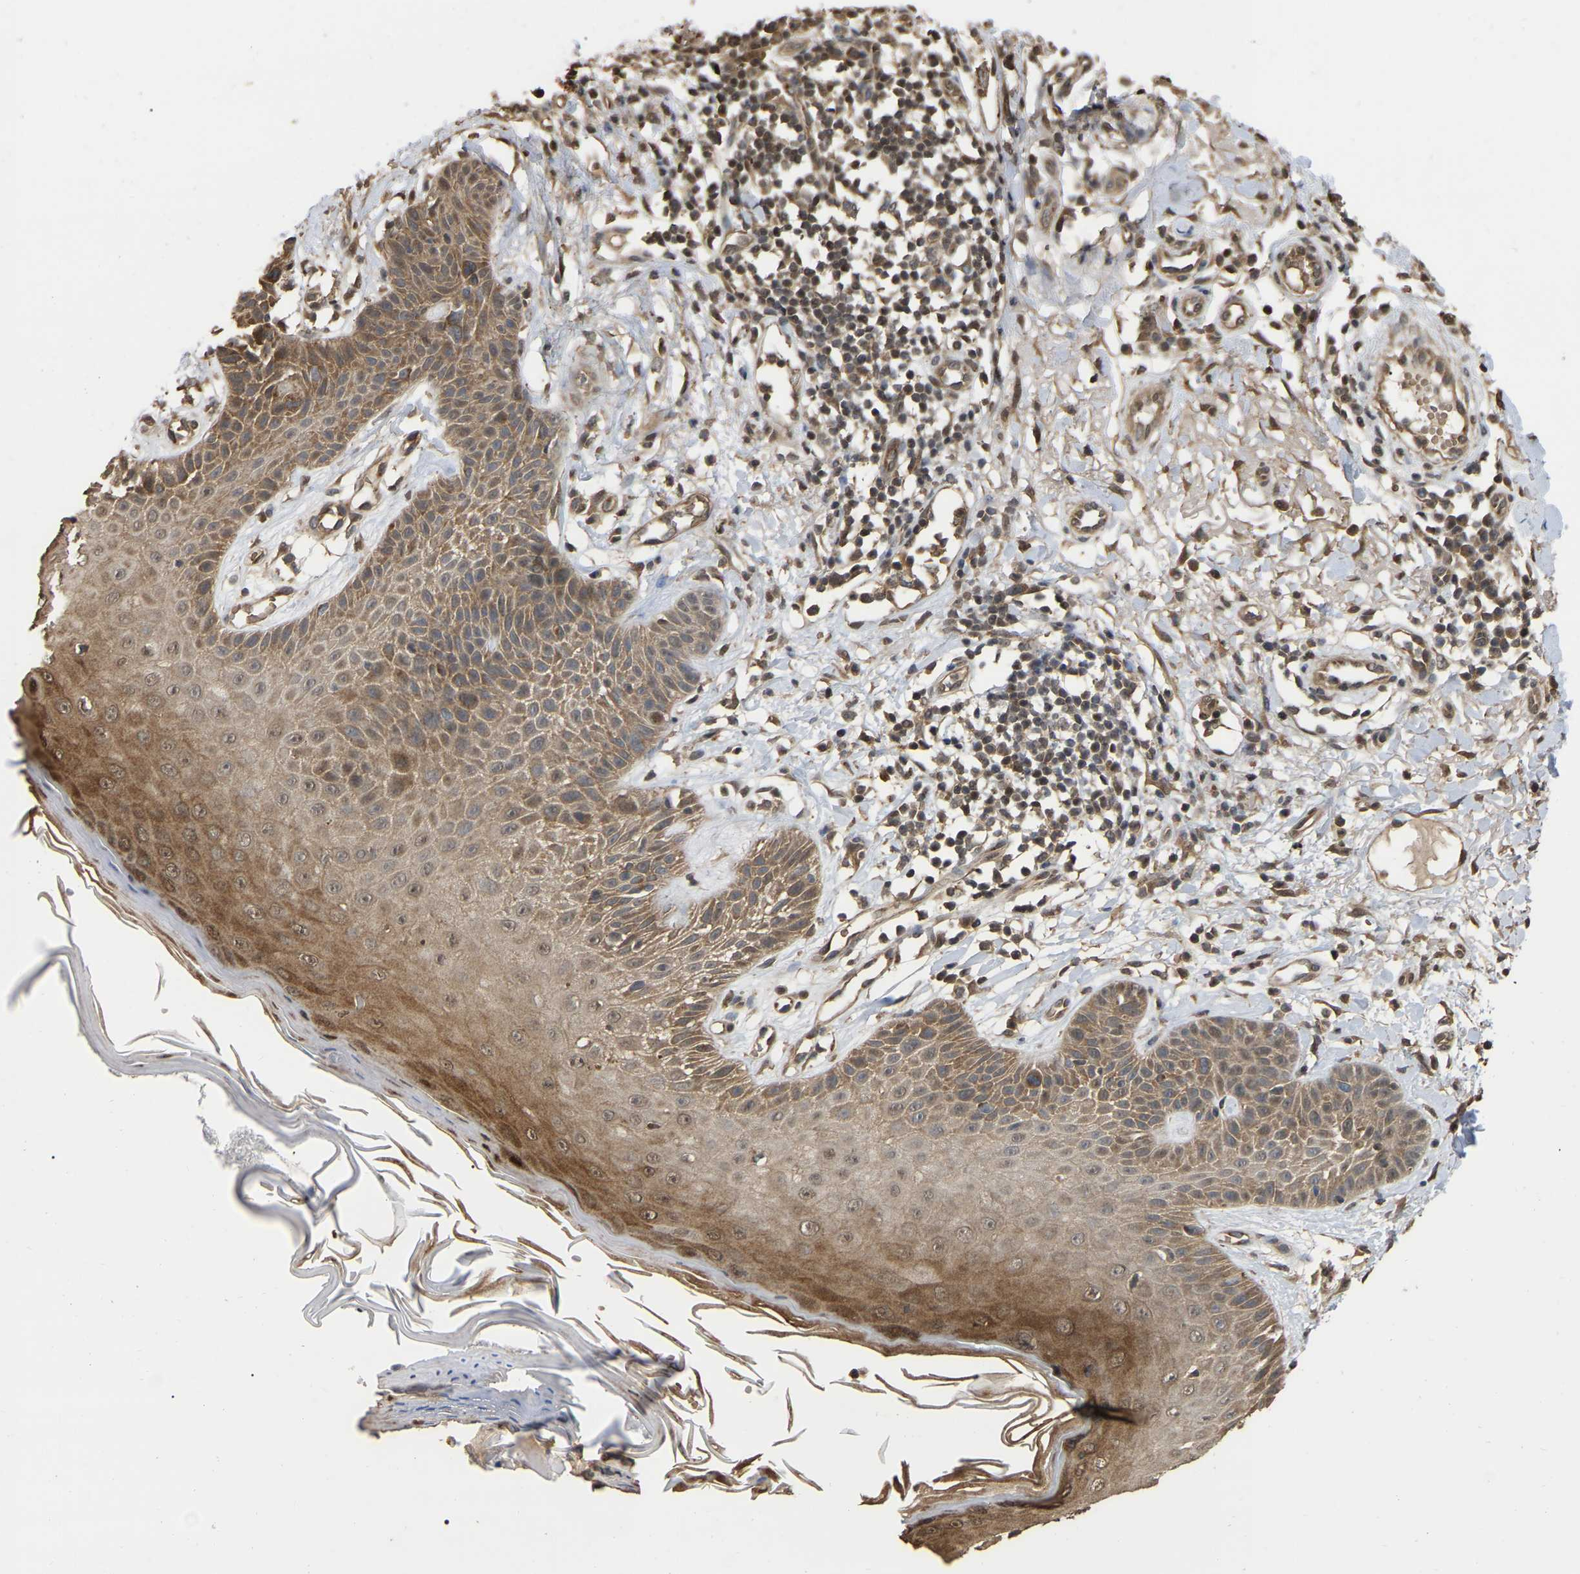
{"staining": {"intensity": "moderate", "quantity": ">75%", "location": "cytoplasmic/membranous"}, "tissue": "skin cancer", "cell_type": "Tumor cells", "image_type": "cancer", "snomed": [{"axis": "morphology", "description": "Normal tissue, NOS"}, {"axis": "morphology", "description": "Basal cell carcinoma"}, {"axis": "topography", "description": "Skin"}], "caption": "Immunohistochemistry (IHC) image of human skin basal cell carcinoma stained for a protein (brown), which exhibits medium levels of moderate cytoplasmic/membranous positivity in about >75% of tumor cells.", "gene": "FAM219A", "patient": {"sex": "male", "age": 79}}